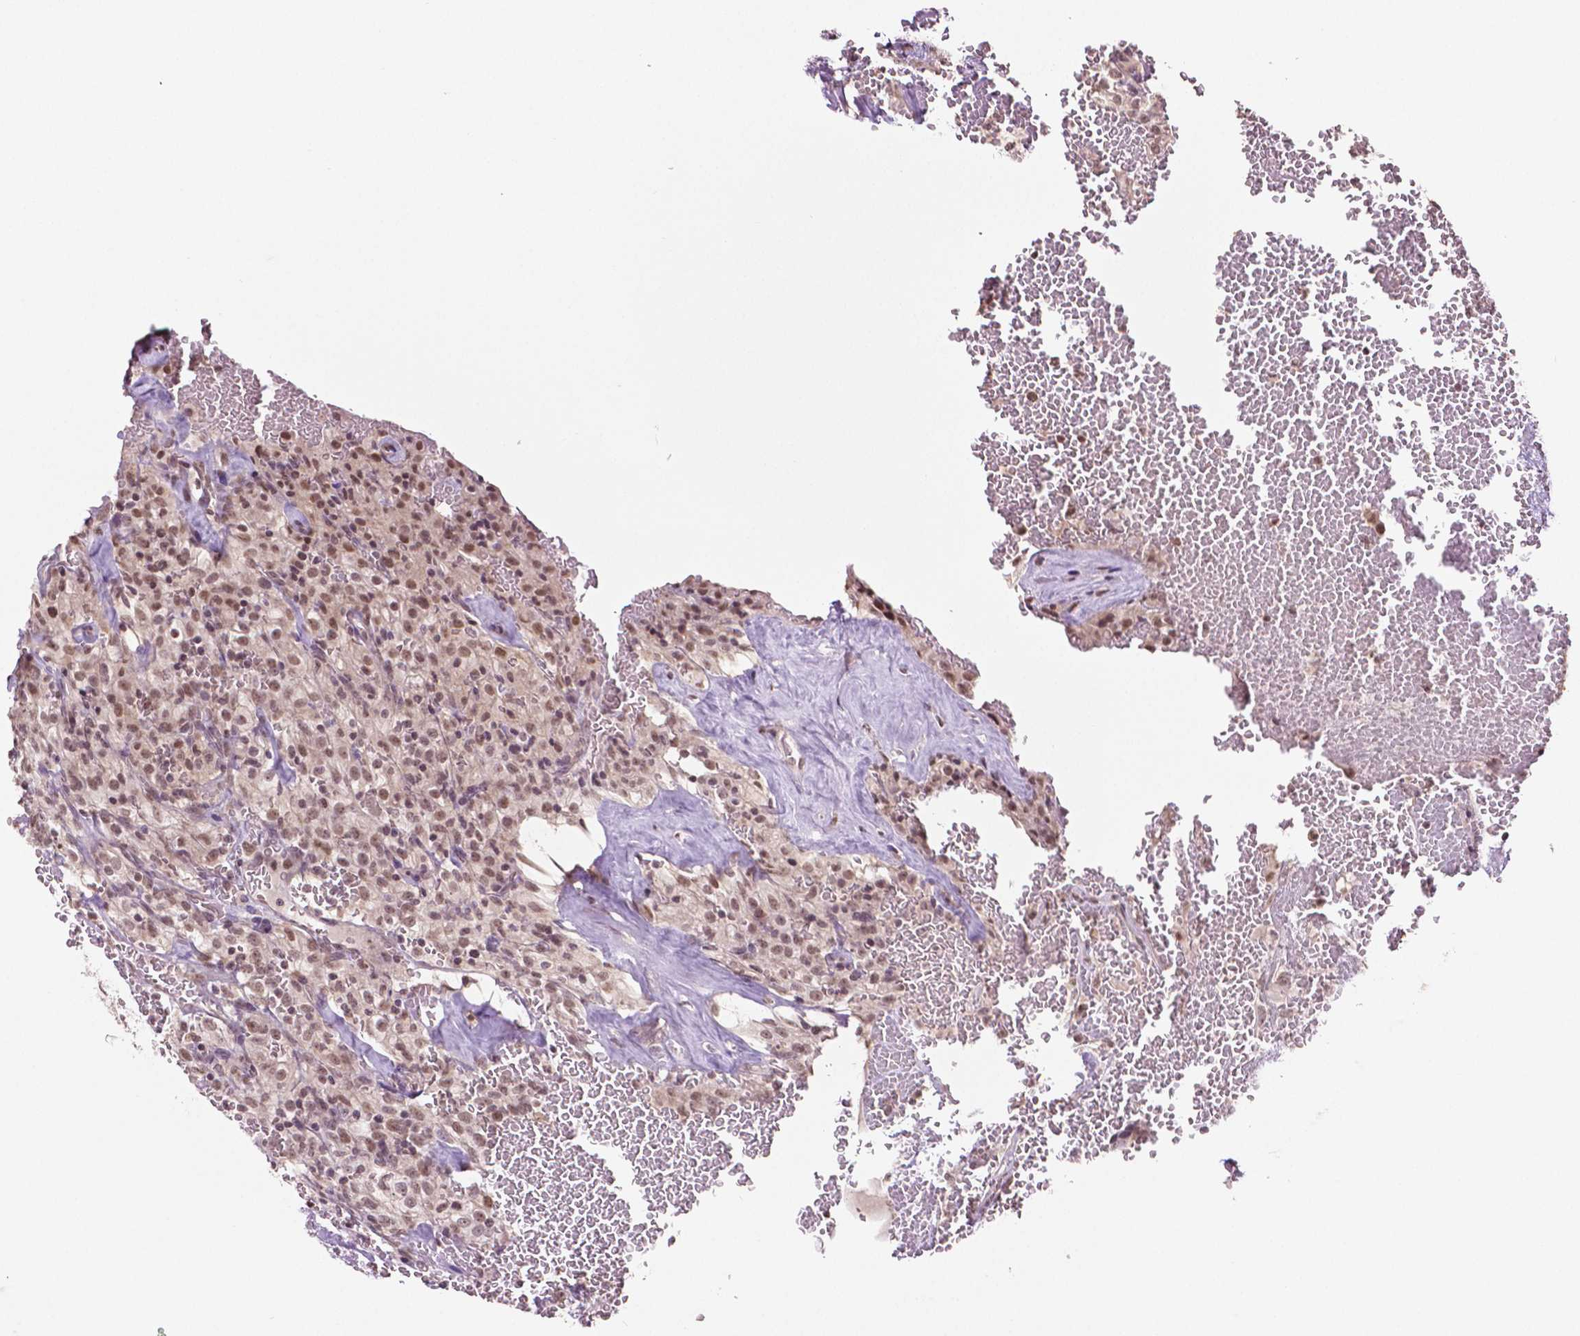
{"staining": {"intensity": "moderate", "quantity": ">75%", "location": "nuclear"}, "tissue": "renal cancer", "cell_type": "Tumor cells", "image_type": "cancer", "snomed": [{"axis": "morphology", "description": "Adenocarcinoma, NOS"}, {"axis": "topography", "description": "Kidney"}], "caption": "Renal adenocarcinoma stained with DAB (3,3'-diaminobenzidine) immunohistochemistry (IHC) exhibits medium levels of moderate nuclear positivity in about >75% of tumor cells.", "gene": "DEK", "patient": {"sex": "female", "age": 74}}